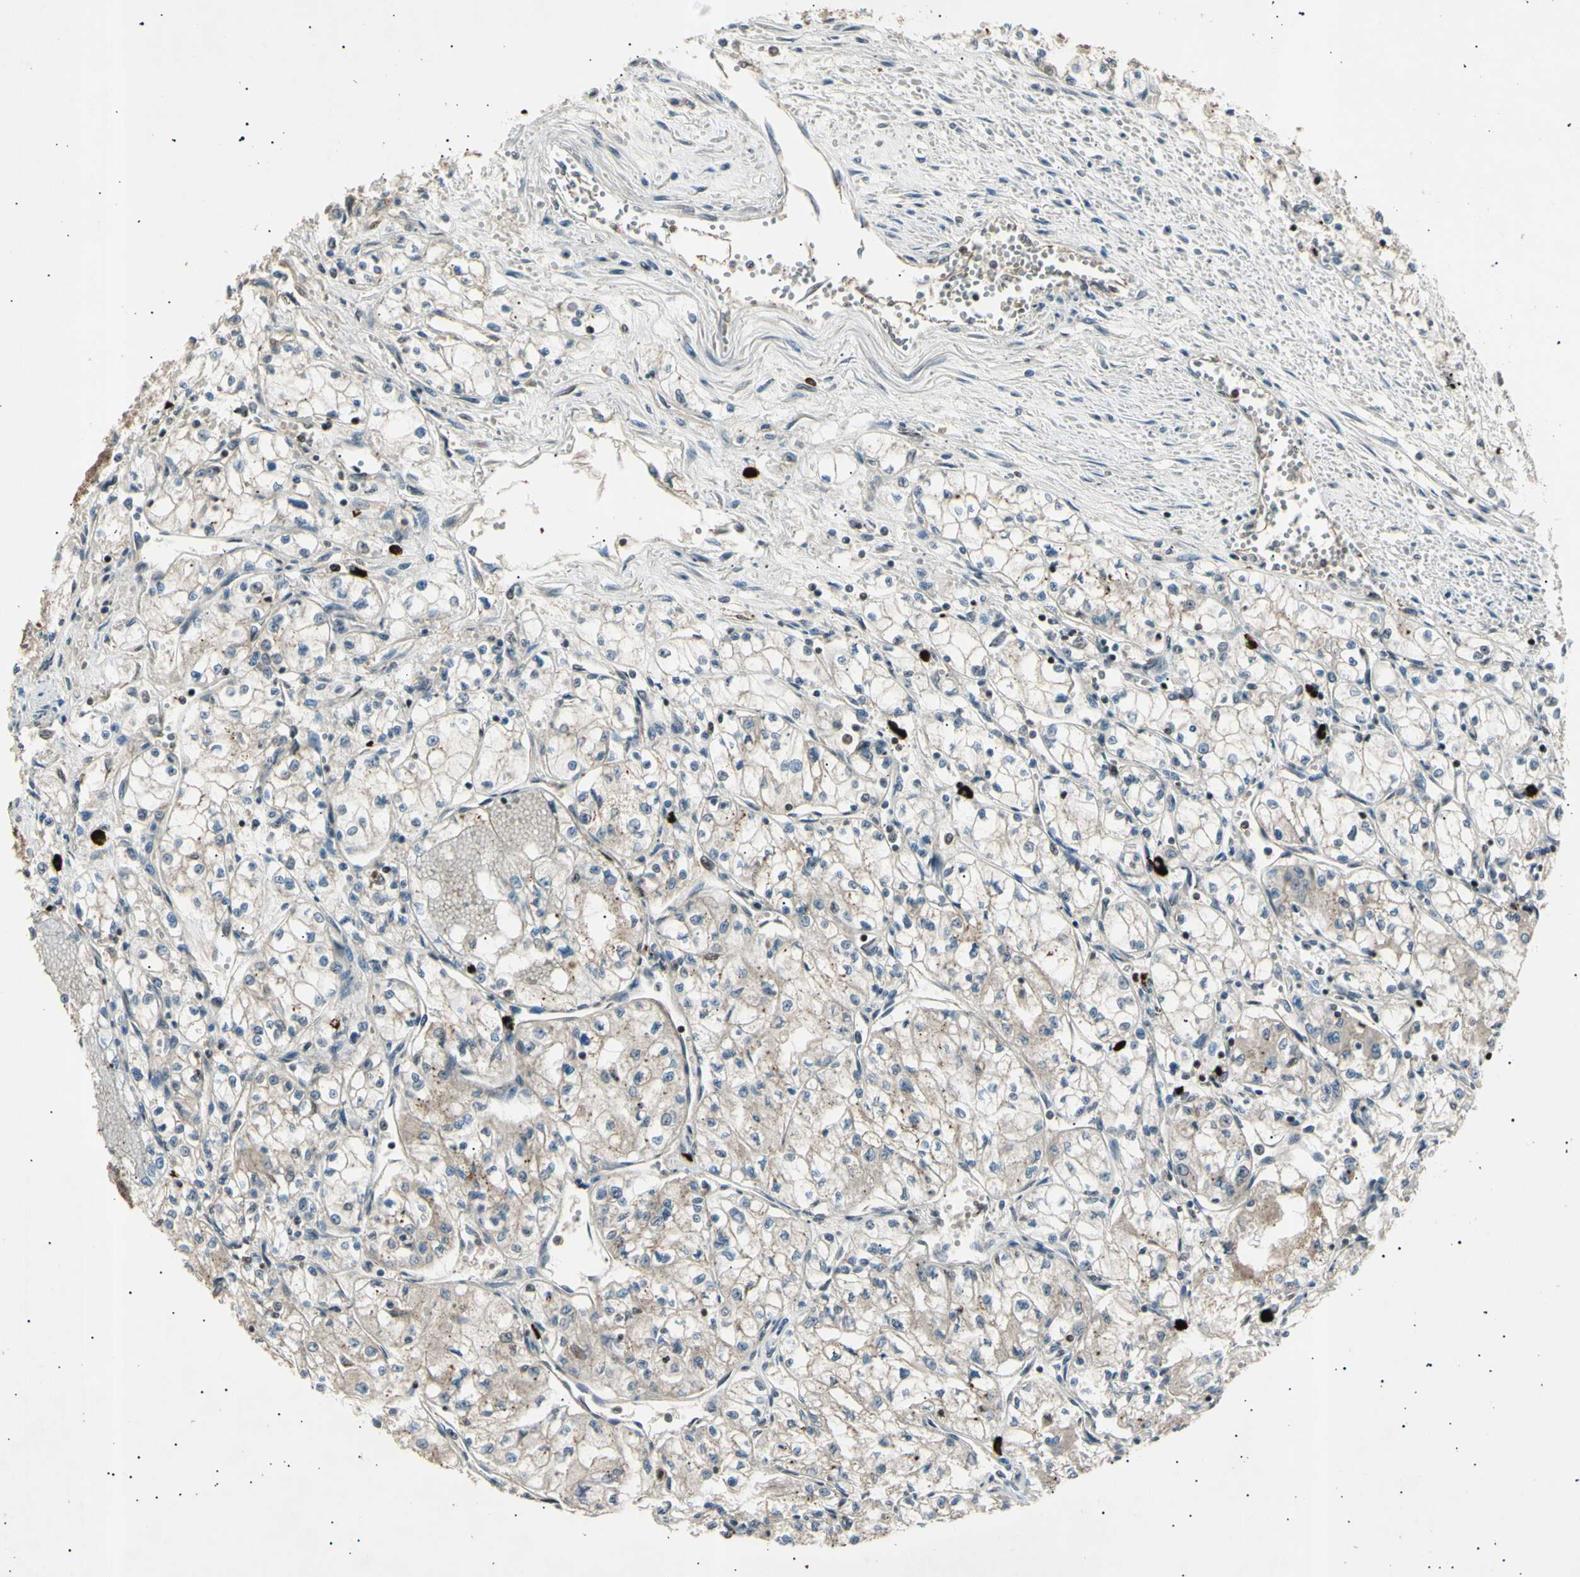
{"staining": {"intensity": "weak", "quantity": "<25%", "location": "cytoplasmic/membranous"}, "tissue": "renal cancer", "cell_type": "Tumor cells", "image_type": "cancer", "snomed": [{"axis": "morphology", "description": "Normal tissue, NOS"}, {"axis": "morphology", "description": "Adenocarcinoma, NOS"}, {"axis": "topography", "description": "Kidney"}], "caption": "There is no significant positivity in tumor cells of renal adenocarcinoma.", "gene": "NUAK2", "patient": {"sex": "male", "age": 59}}